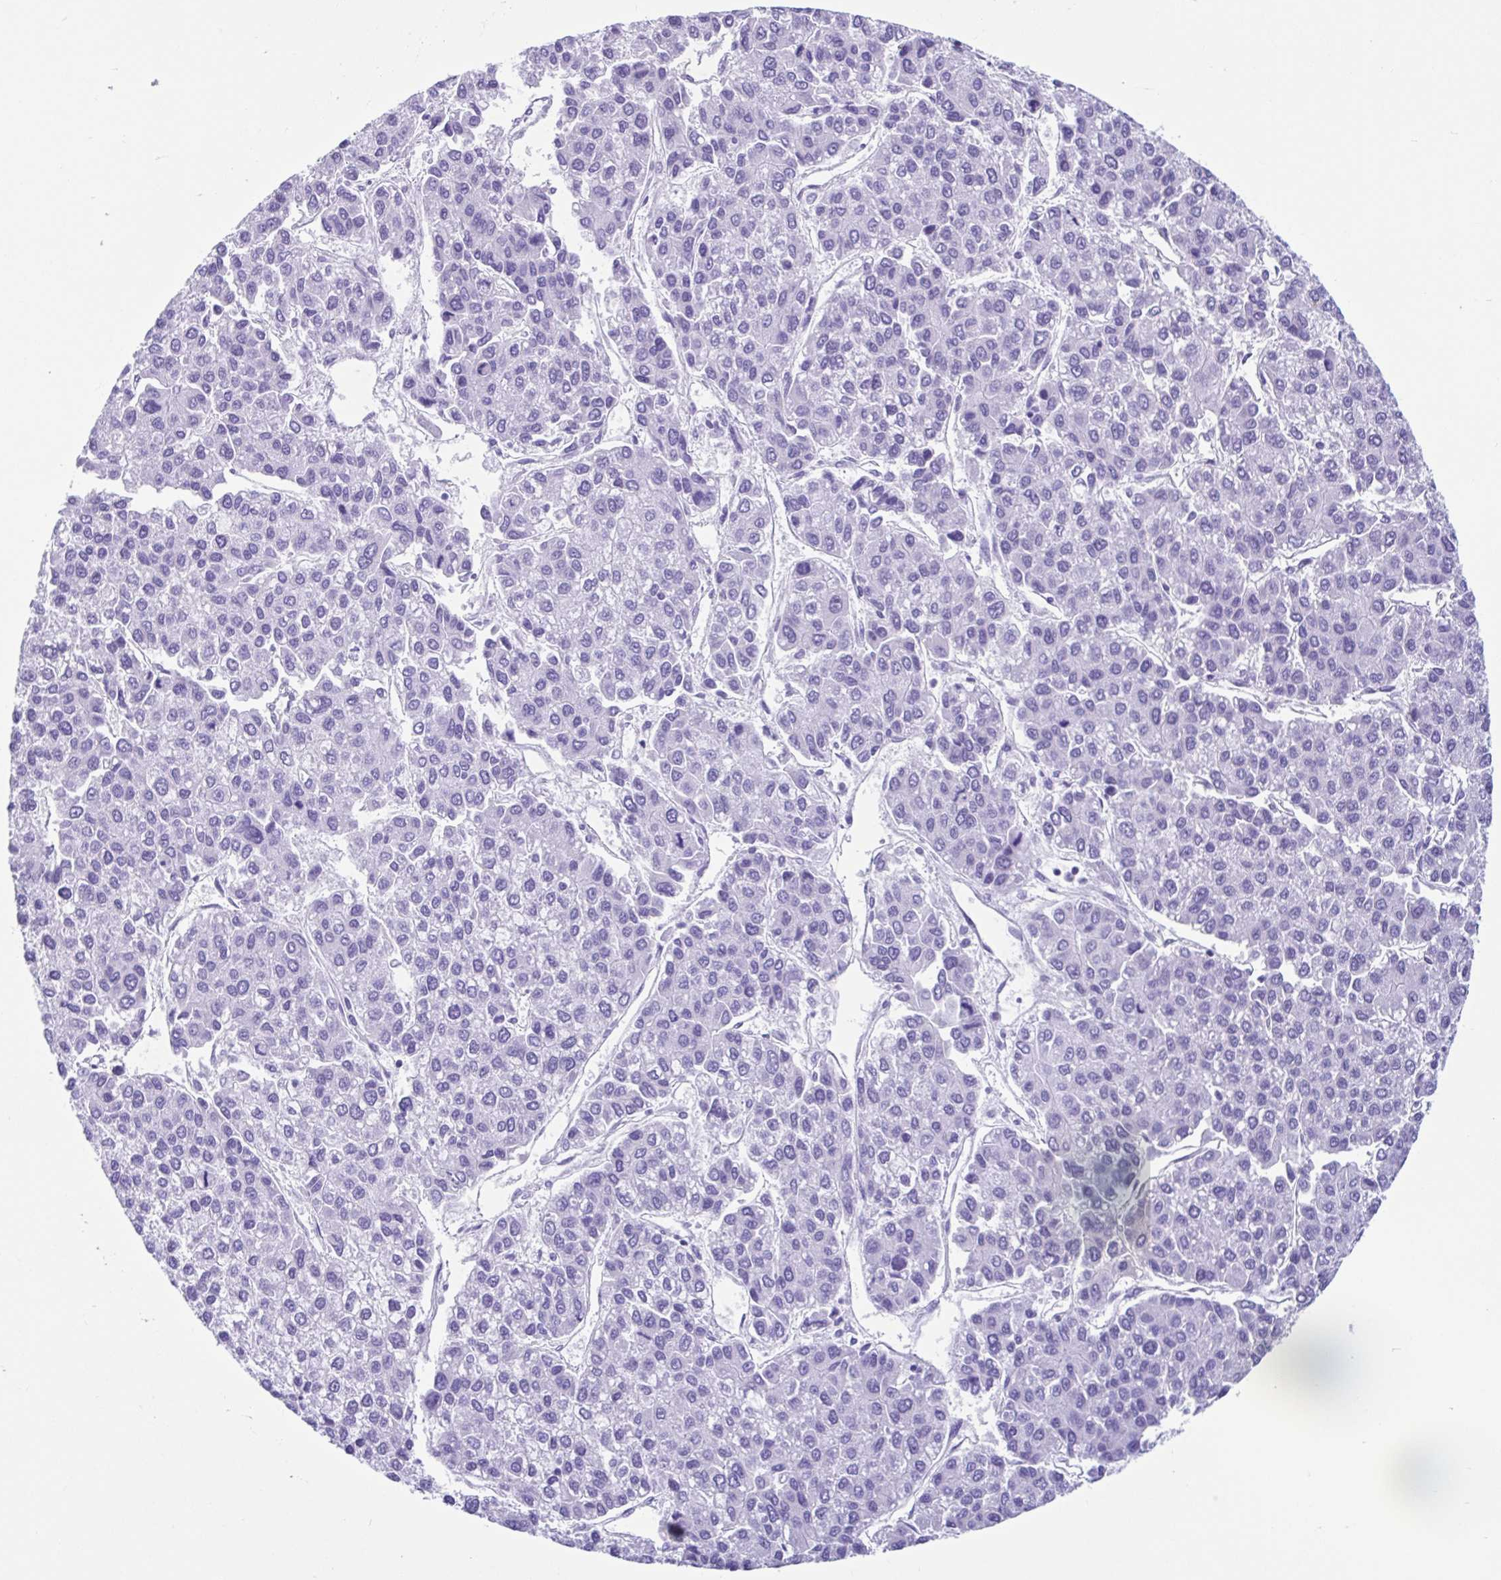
{"staining": {"intensity": "negative", "quantity": "none", "location": "none"}, "tissue": "liver cancer", "cell_type": "Tumor cells", "image_type": "cancer", "snomed": [{"axis": "morphology", "description": "Carcinoma, Hepatocellular, NOS"}, {"axis": "topography", "description": "Liver"}], "caption": "A photomicrograph of human liver cancer (hepatocellular carcinoma) is negative for staining in tumor cells.", "gene": "ACTRT3", "patient": {"sex": "female", "age": 66}}